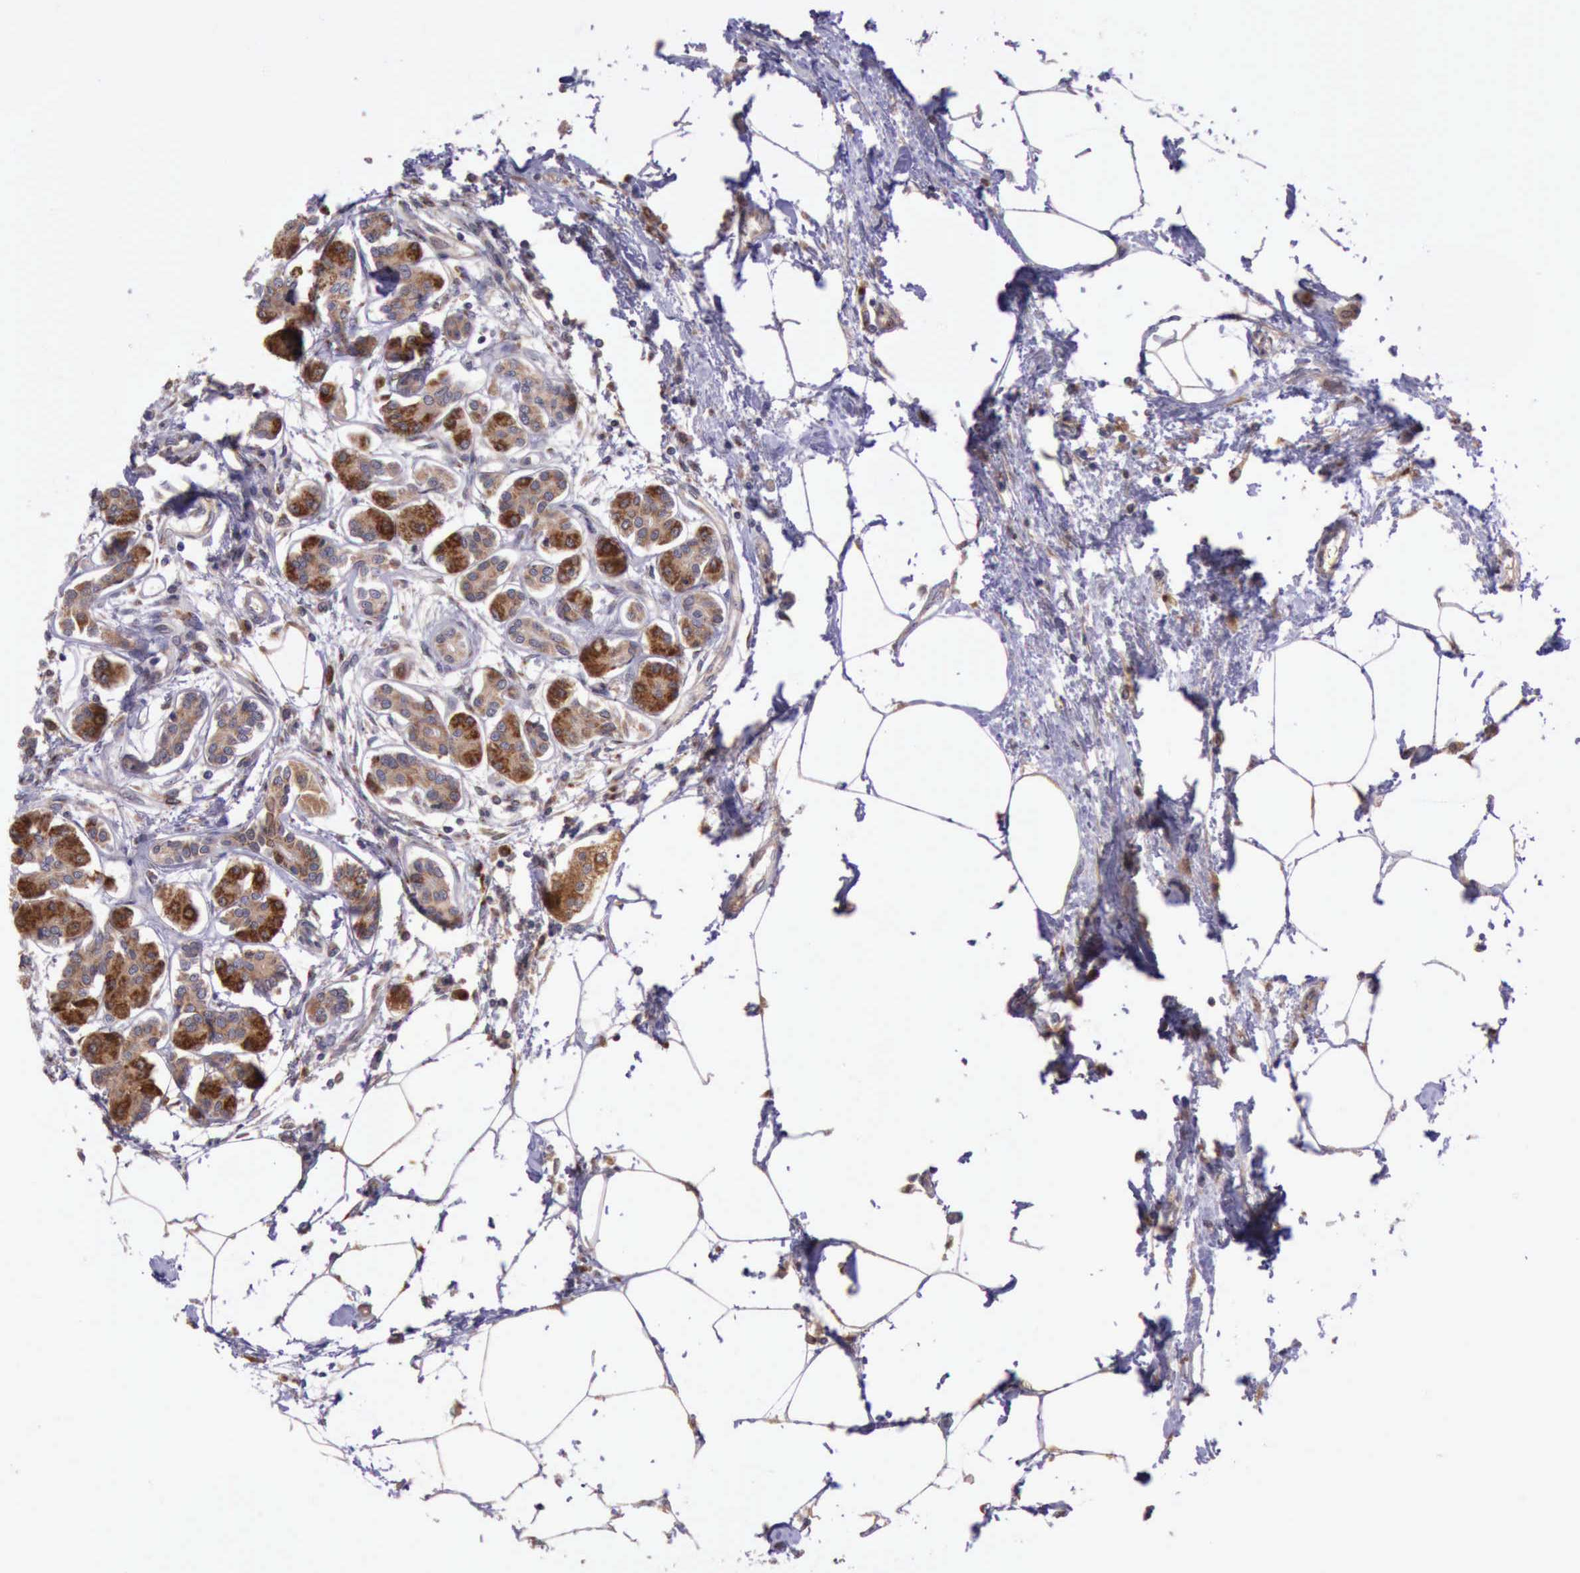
{"staining": {"intensity": "strong", "quantity": ">75%", "location": "cytoplasmic/membranous"}, "tissue": "pancreas", "cell_type": "Exocrine glandular cells", "image_type": "normal", "snomed": [{"axis": "morphology", "description": "Normal tissue, NOS"}, {"axis": "topography", "description": "Pancreas"}, {"axis": "topography", "description": "Duodenum"}], "caption": "Immunohistochemical staining of normal human pancreas exhibits strong cytoplasmic/membranous protein staining in about >75% of exocrine glandular cells. (DAB IHC, brown staining for protein, blue staining for nuclei).", "gene": "ARMCX3", "patient": {"sex": "male", "age": 79}}